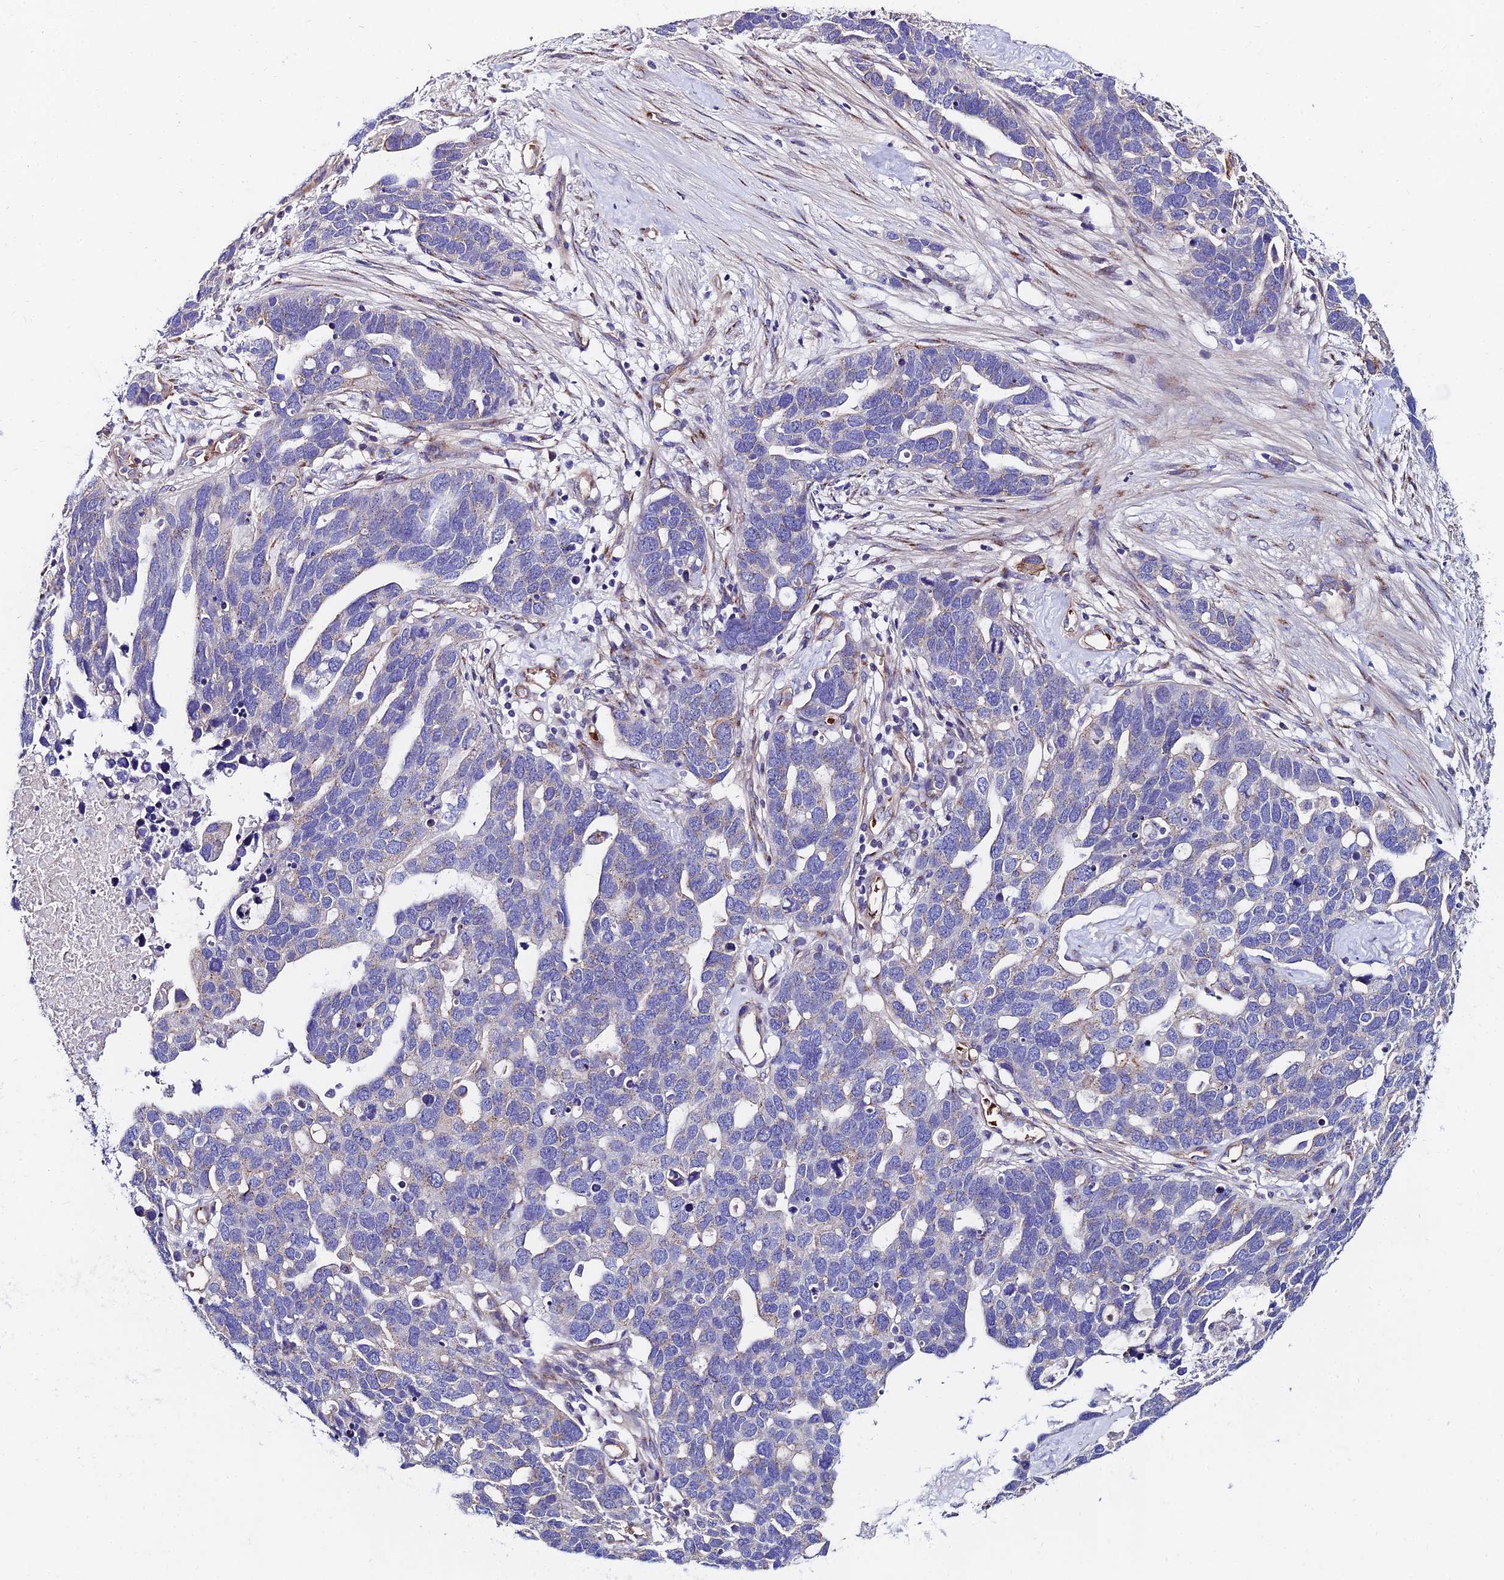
{"staining": {"intensity": "negative", "quantity": "none", "location": "none"}, "tissue": "ovarian cancer", "cell_type": "Tumor cells", "image_type": "cancer", "snomed": [{"axis": "morphology", "description": "Cystadenocarcinoma, serous, NOS"}, {"axis": "topography", "description": "Ovary"}], "caption": "Immunohistochemistry (IHC) photomicrograph of neoplastic tissue: human serous cystadenocarcinoma (ovarian) stained with DAB shows no significant protein expression in tumor cells.", "gene": "ADGRF3", "patient": {"sex": "female", "age": 54}}